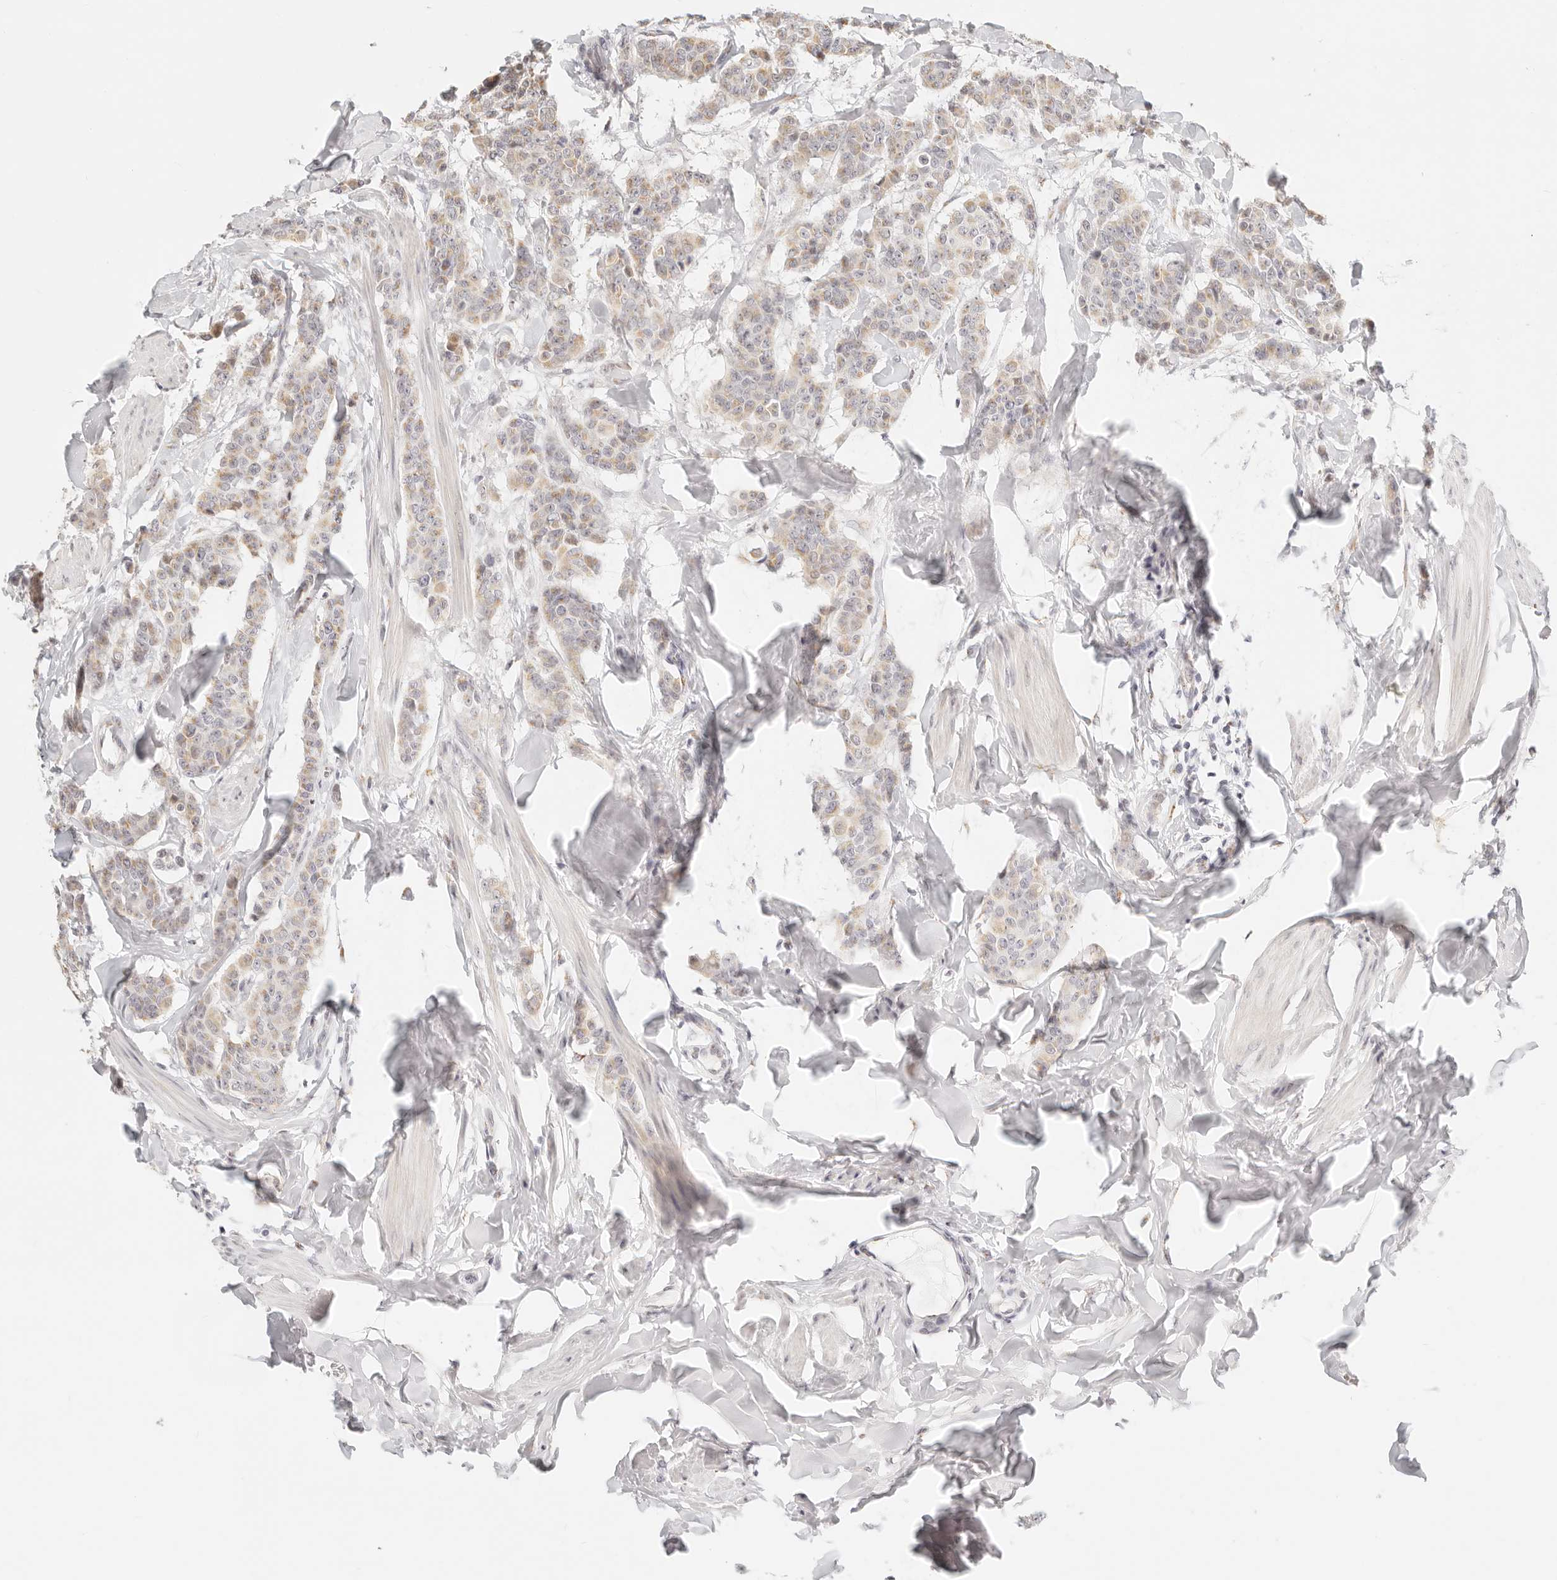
{"staining": {"intensity": "weak", "quantity": ">75%", "location": "cytoplasmic/membranous"}, "tissue": "breast cancer", "cell_type": "Tumor cells", "image_type": "cancer", "snomed": [{"axis": "morphology", "description": "Duct carcinoma"}, {"axis": "topography", "description": "Breast"}], "caption": "Immunohistochemistry of breast infiltrating ductal carcinoma exhibits low levels of weak cytoplasmic/membranous staining in about >75% of tumor cells. (Stains: DAB (3,3'-diaminobenzidine) in brown, nuclei in blue, Microscopy: brightfield microscopy at high magnification).", "gene": "FAM20B", "patient": {"sex": "female", "age": 40}}